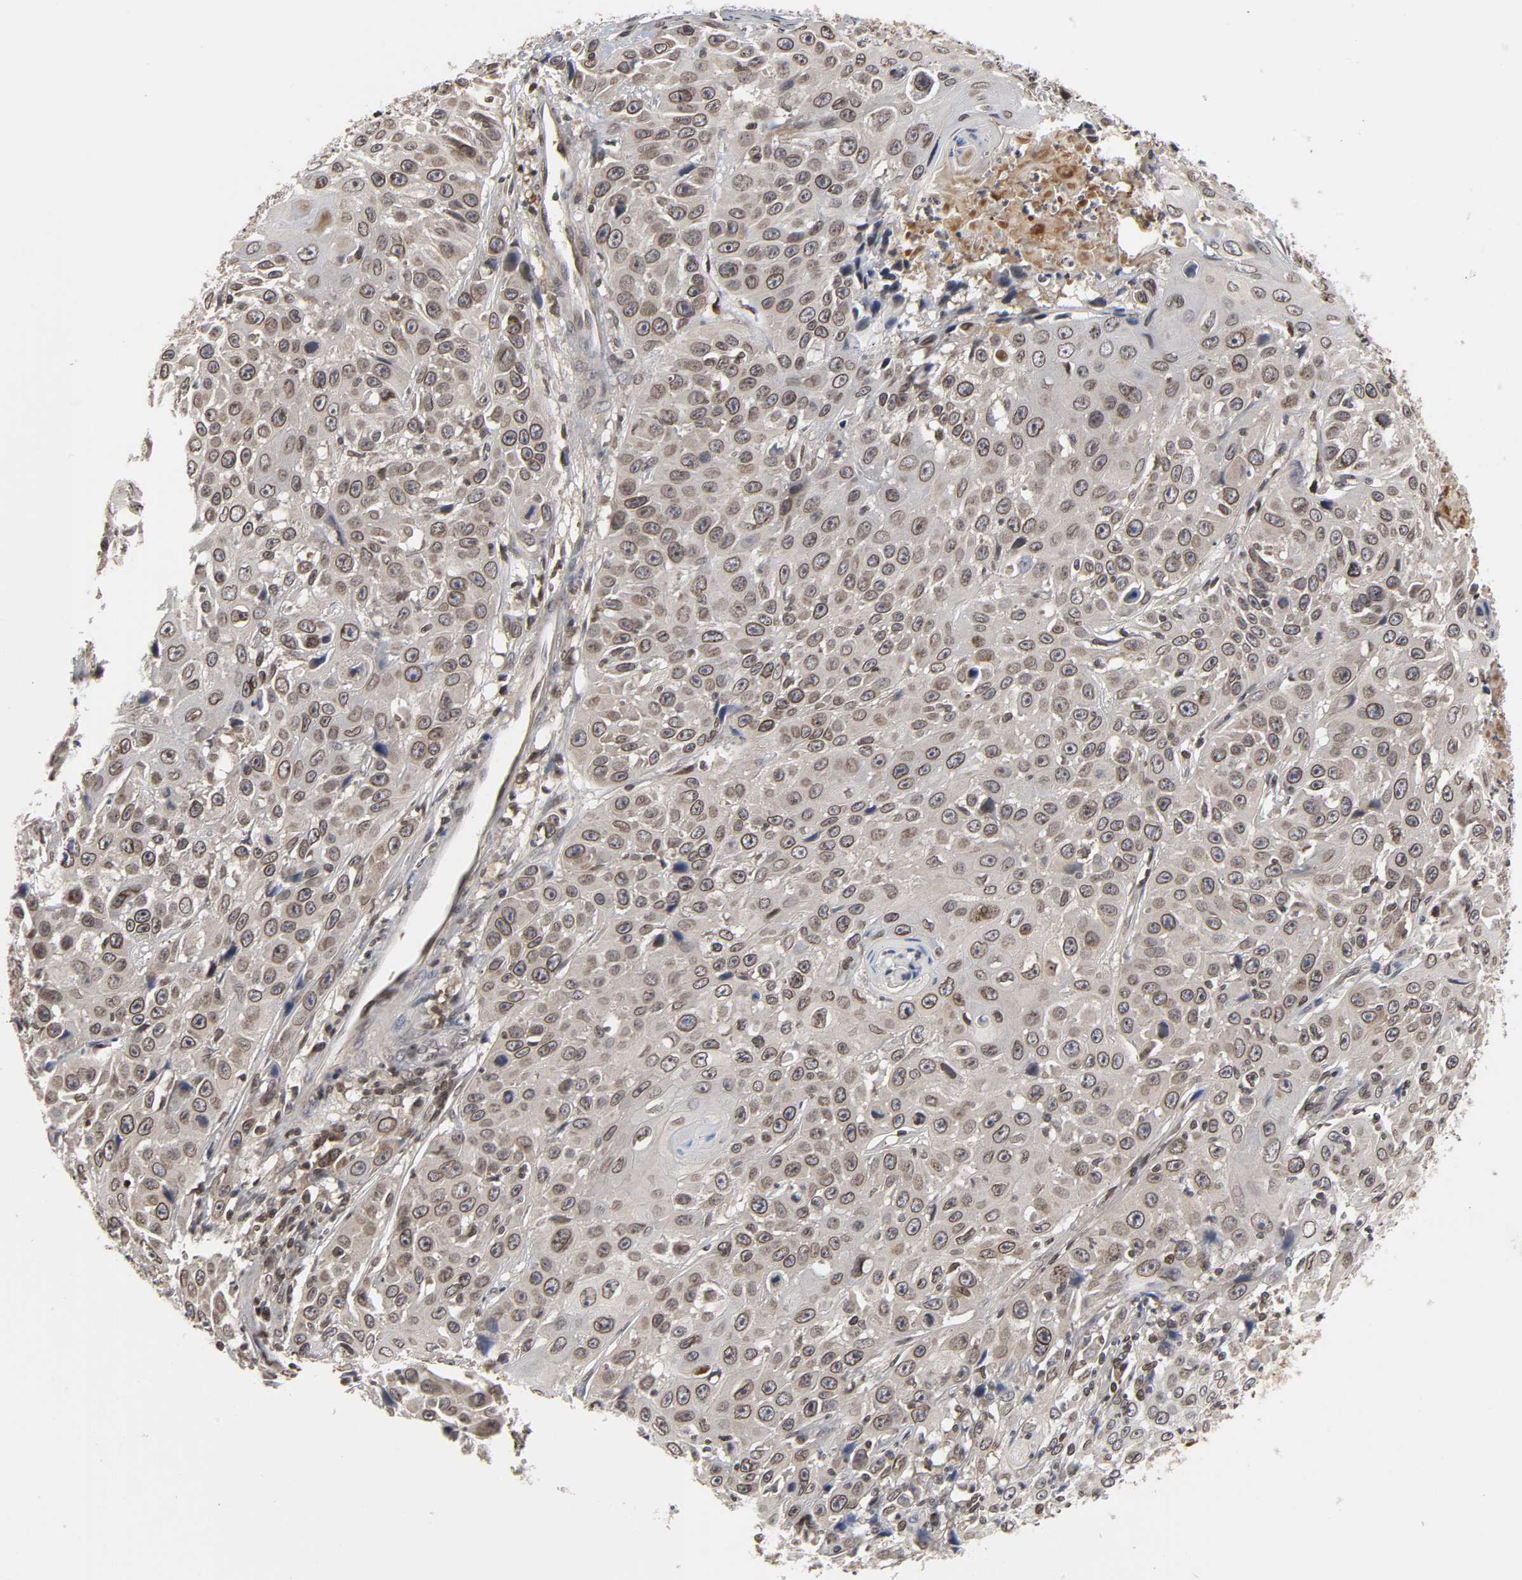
{"staining": {"intensity": "moderate", "quantity": "25%-75%", "location": "cytoplasmic/membranous,nuclear"}, "tissue": "cervical cancer", "cell_type": "Tumor cells", "image_type": "cancer", "snomed": [{"axis": "morphology", "description": "Squamous cell carcinoma, NOS"}, {"axis": "topography", "description": "Cervix"}], "caption": "Immunohistochemistry (IHC) micrograph of cervical cancer stained for a protein (brown), which reveals medium levels of moderate cytoplasmic/membranous and nuclear positivity in about 25%-75% of tumor cells.", "gene": "CPN2", "patient": {"sex": "female", "age": 39}}